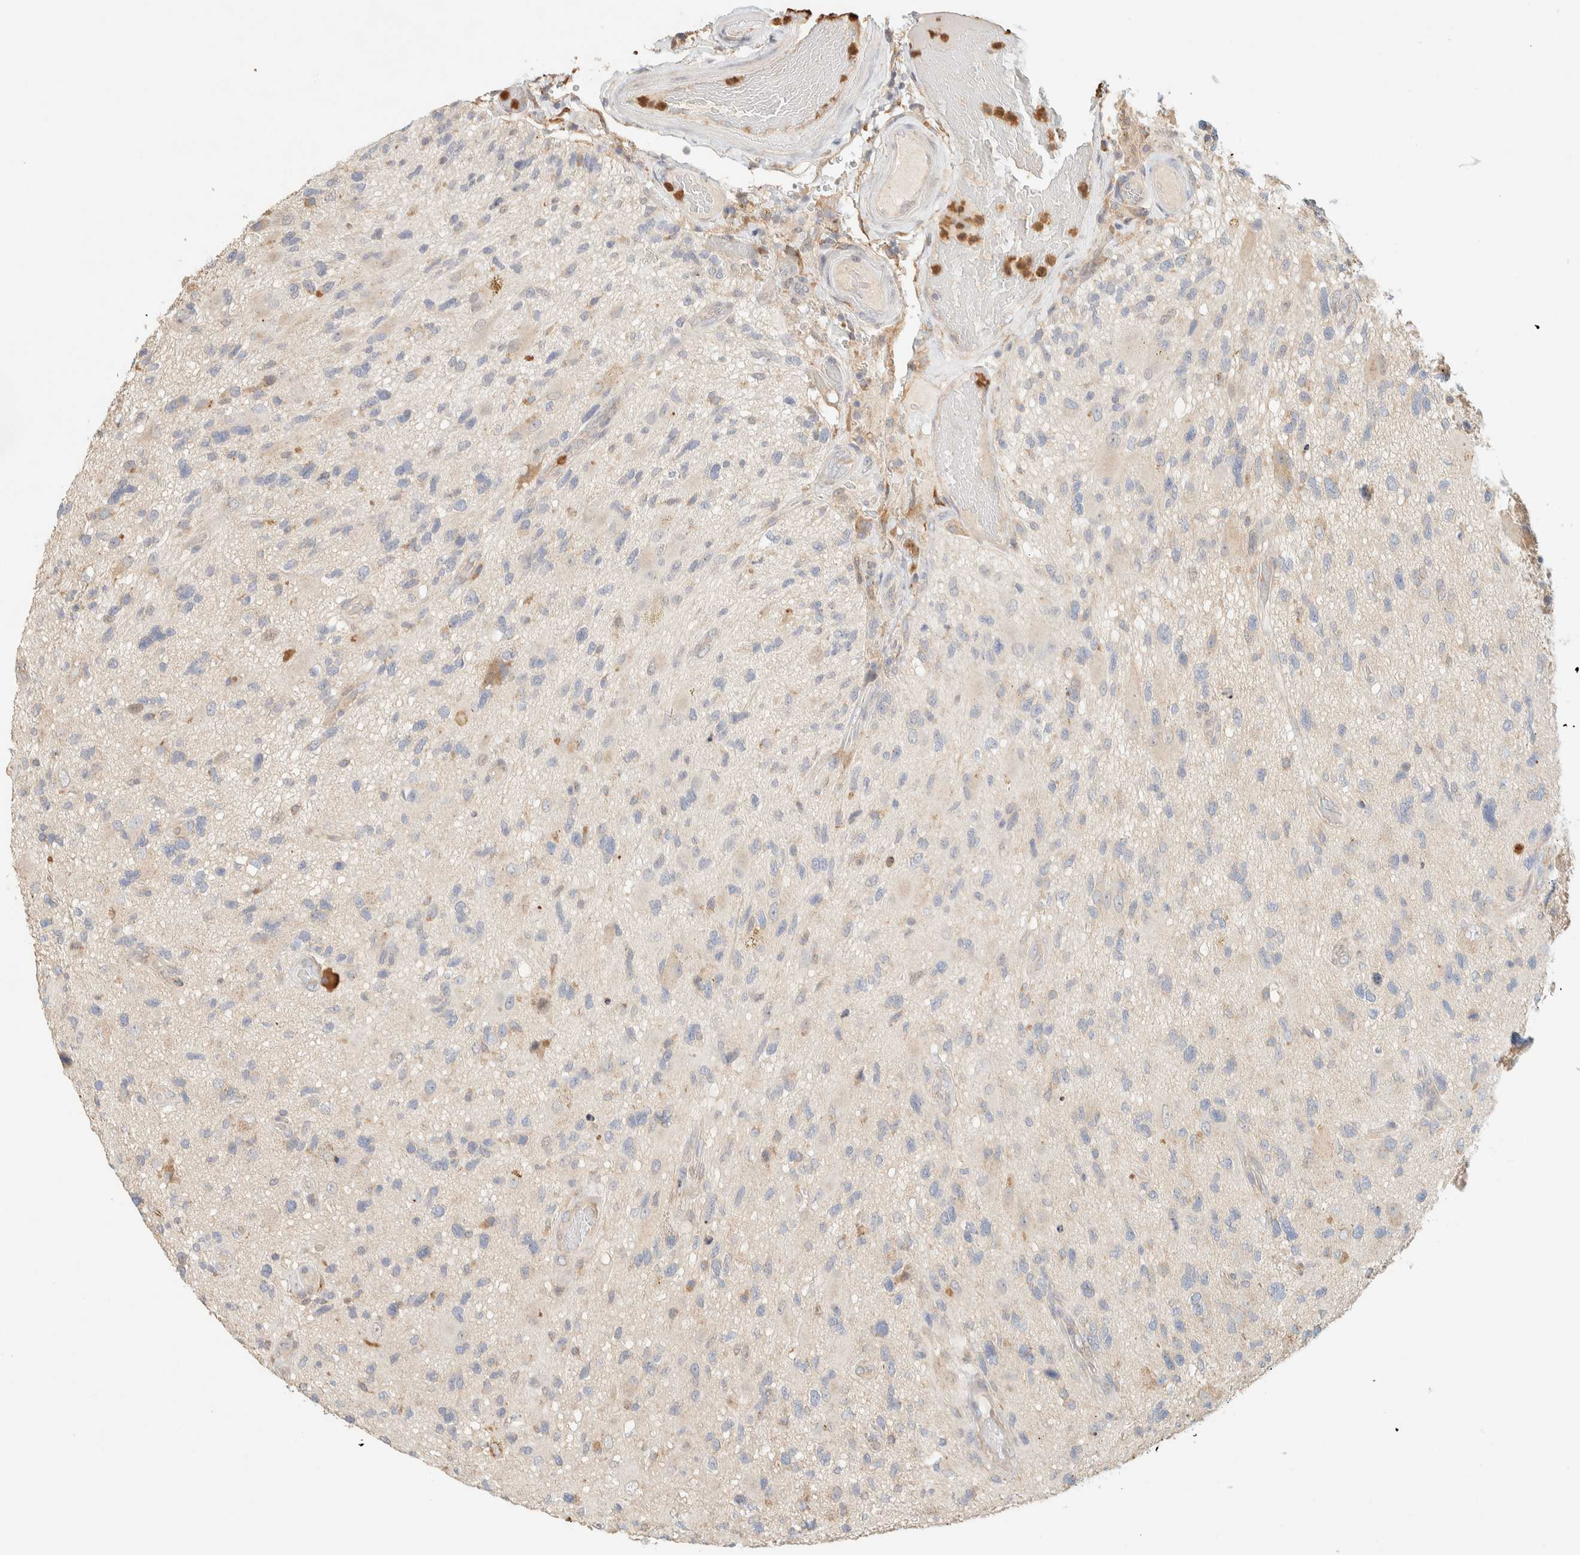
{"staining": {"intensity": "negative", "quantity": "none", "location": "none"}, "tissue": "glioma", "cell_type": "Tumor cells", "image_type": "cancer", "snomed": [{"axis": "morphology", "description": "Glioma, malignant, High grade"}, {"axis": "topography", "description": "Brain"}], "caption": "High magnification brightfield microscopy of high-grade glioma (malignant) stained with DAB (brown) and counterstained with hematoxylin (blue): tumor cells show no significant positivity.", "gene": "TTC3", "patient": {"sex": "male", "age": 33}}